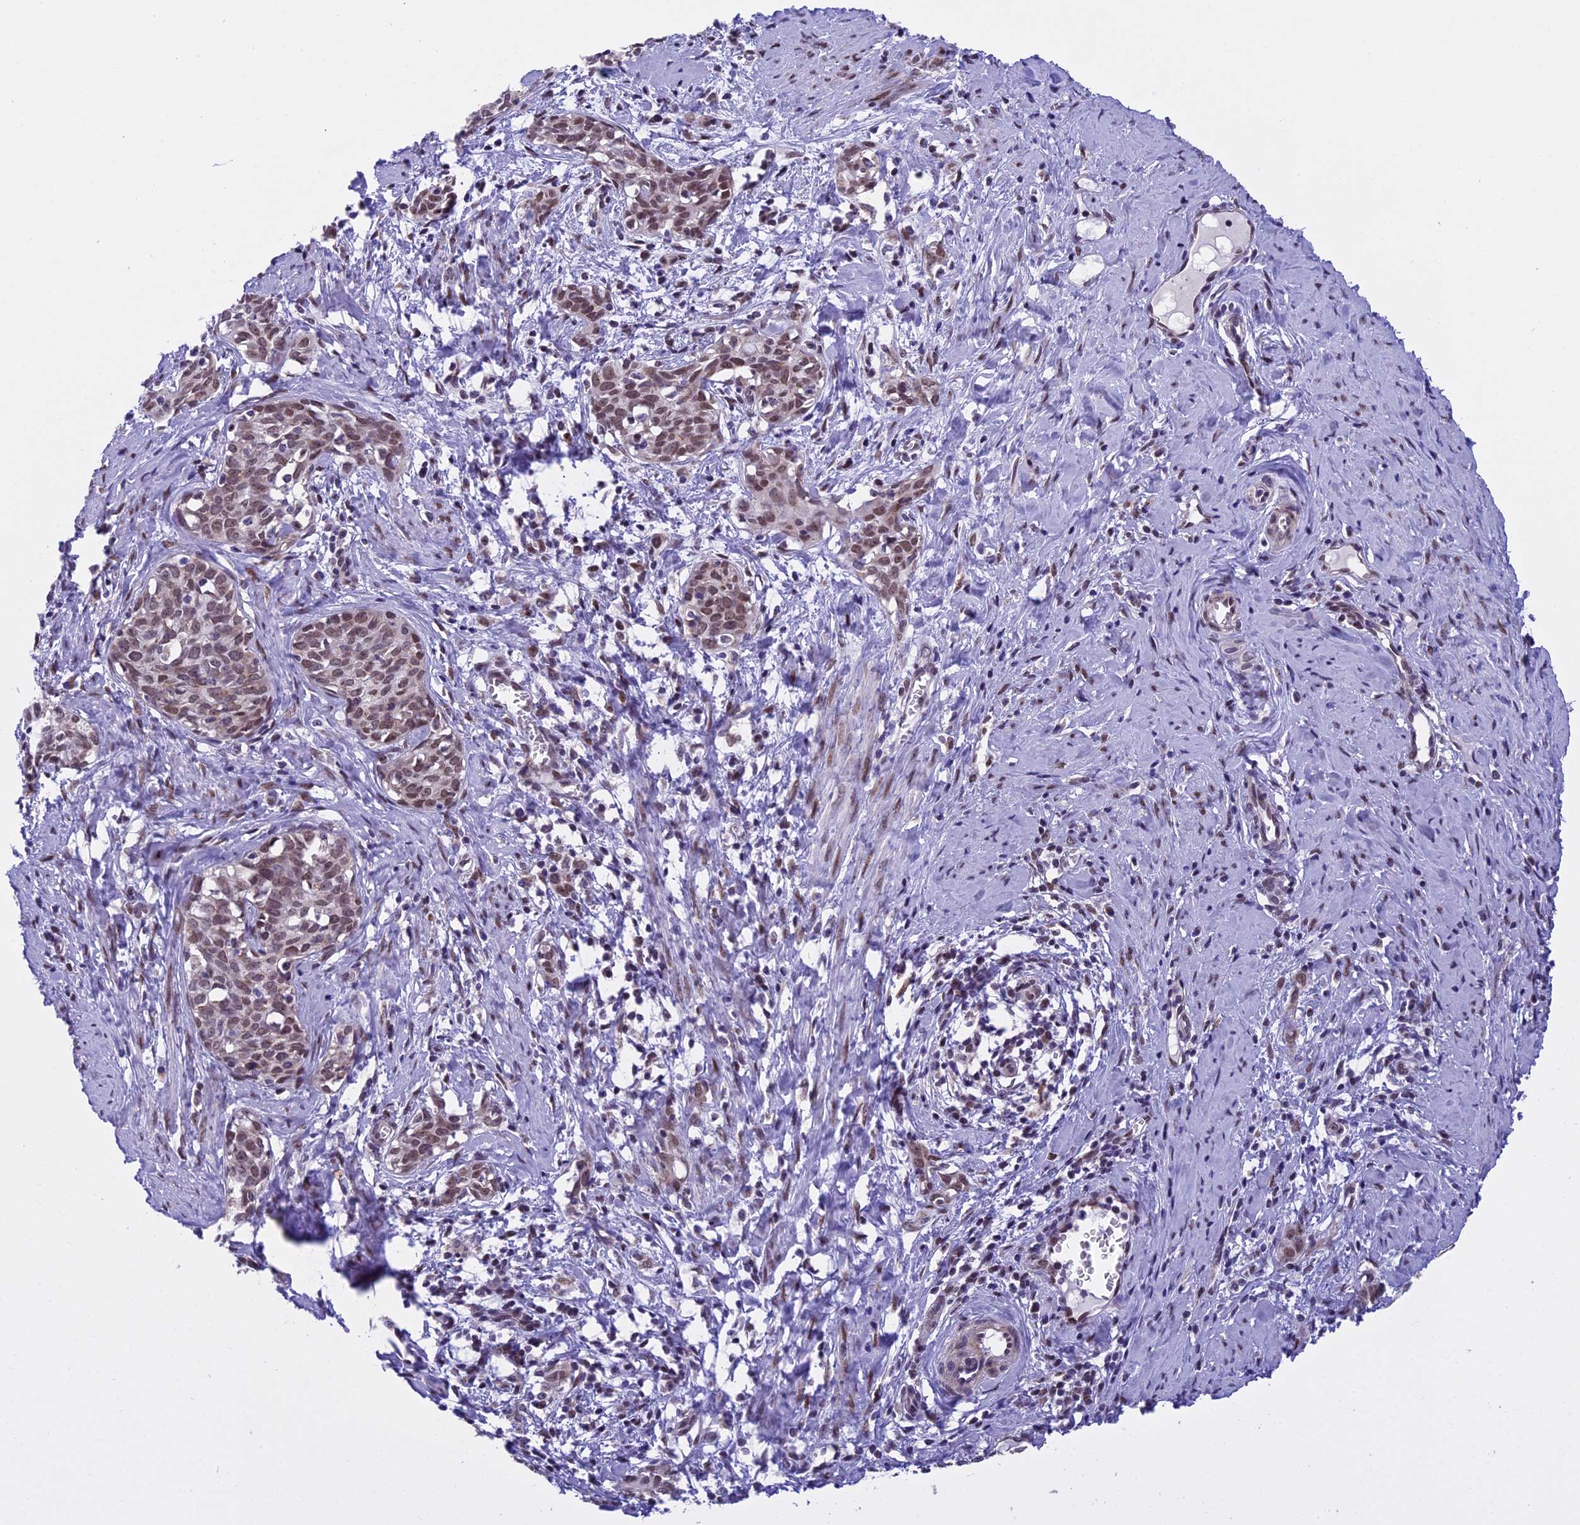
{"staining": {"intensity": "moderate", "quantity": ">75%", "location": "nuclear"}, "tissue": "cervical cancer", "cell_type": "Tumor cells", "image_type": "cancer", "snomed": [{"axis": "morphology", "description": "Squamous cell carcinoma, NOS"}, {"axis": "topography", "description": "Cervix"}], "caption": "Squamous cell carcinoma (cervical) stained with a protein marker demonstrates moderate staining in tumor cells.", "gene": "ZNF317", "patient": {"sex": "female", "age": 52}}